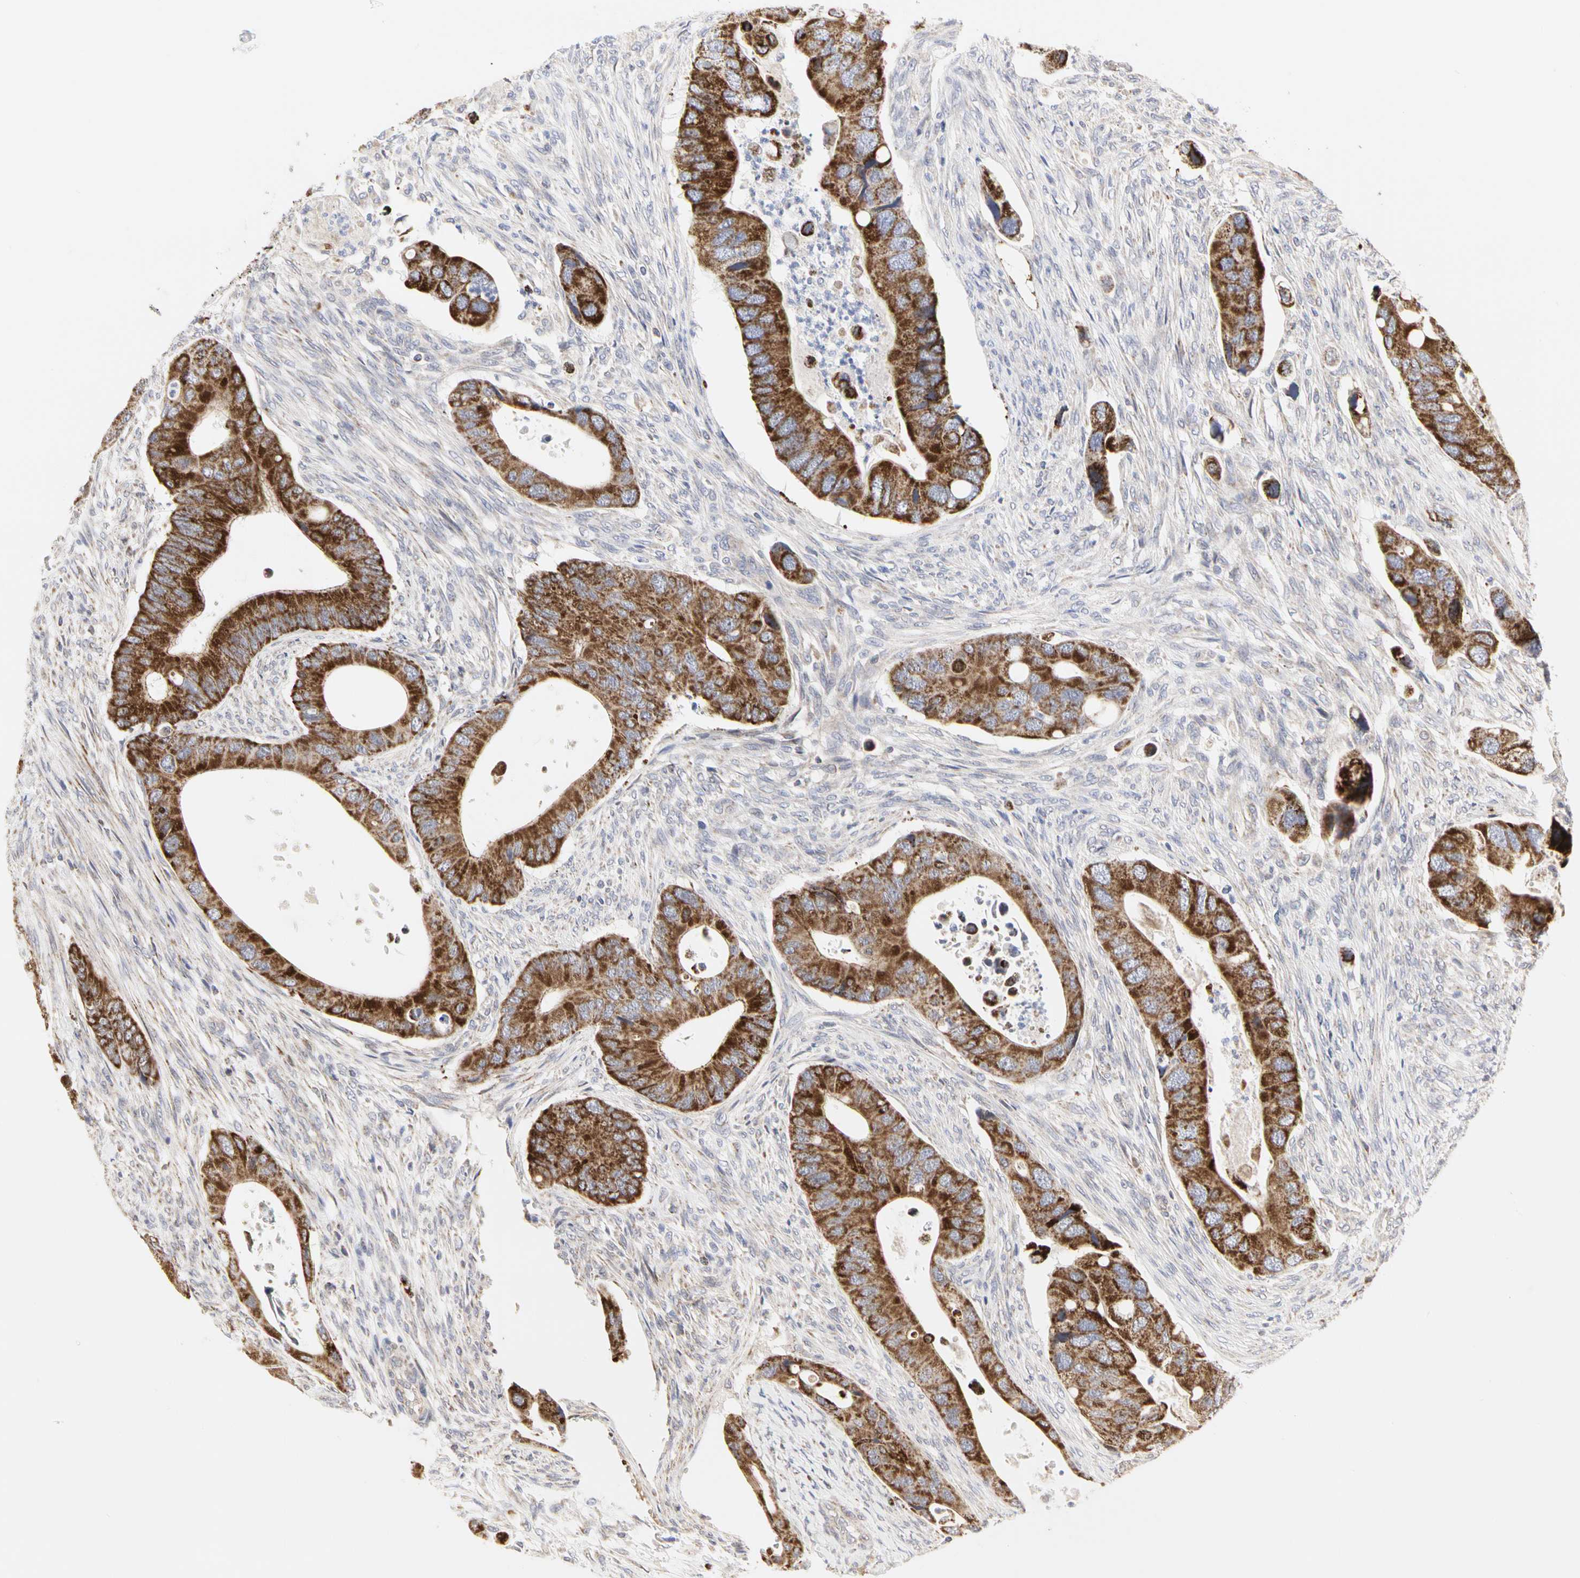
{"staining": {"intensity": "strong", "quantity": ">75%", "location": "cytoplasmic/membranous"}, "tissue": "colorectal cancer", "cell_type": "Tumor cells", "image_type": "cancer", "snomed": [{"axis": "morphology", "description": "Adenocarcinoma, NOS"}, {"axis": "topography", "description": "Rectum"}], "caption": "Colorectal cancer (adenocarcinoma) stained with DAB immunohistochemistry reveals high levels of strong cytoplasmic/membranous expression in approximately >75% of tumor cells.", "gene": "TSKU", "patient": {"sex": "female", "age": 57}}